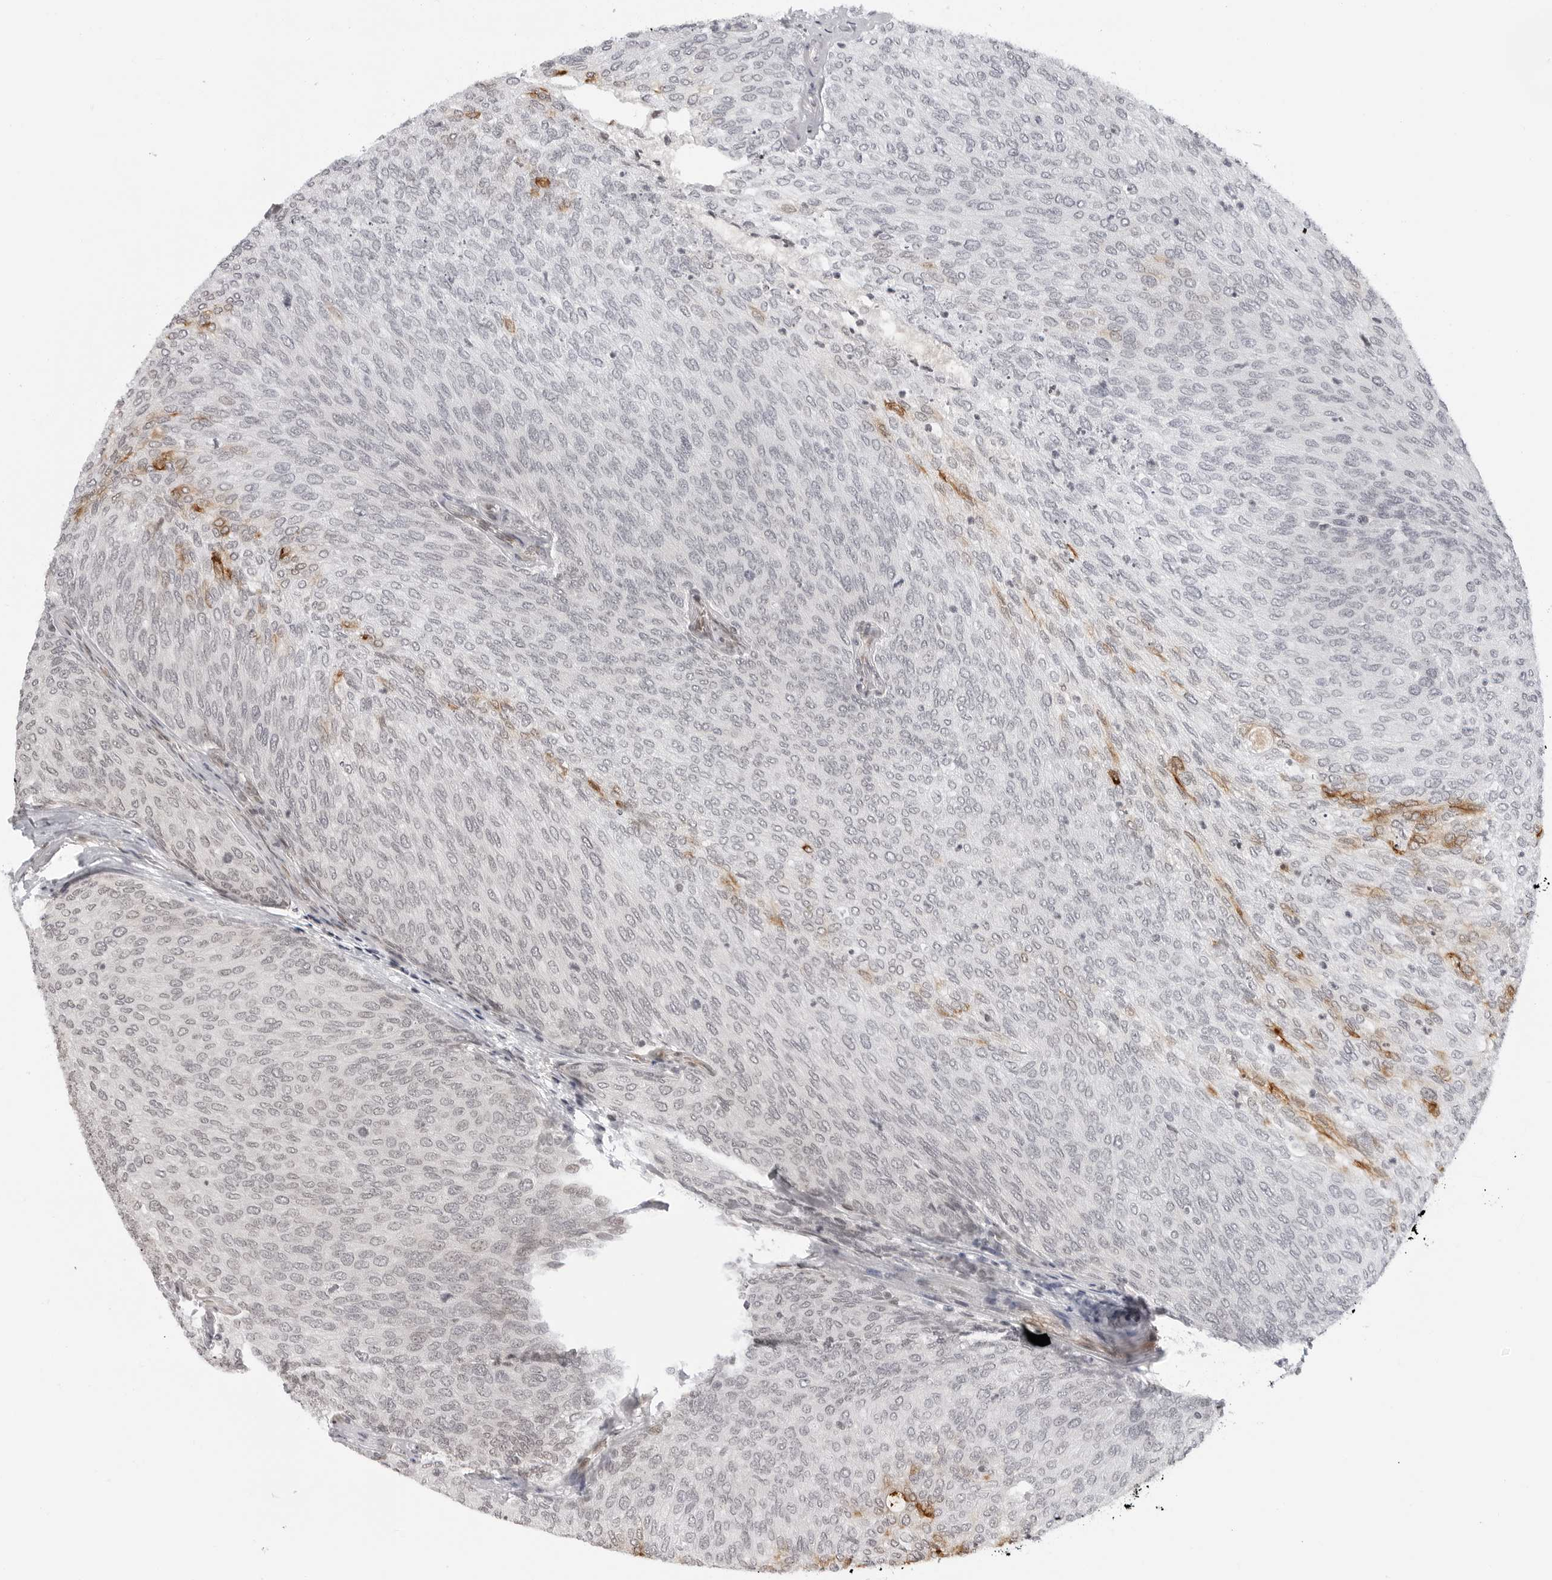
{"staining": {"intensity": "negative", "quantity": "none", "location": "none"}, "tissue": "urothelial cancer", "cell_type": "Tumor cells", "image_type": "cancer", "snomed": [{"axis": "morphology", "description": "Urothelial carcinoma, Low grade"}, {"axis": "topography", "description": "Urinary bladder"}], "caption": "Immunohistochemistry (IHC) image of human low-grade urothelial carcinoma stained for a protein (brown), which displays no staining in tumor cells.", "gene": "C8orf33", "patient": {"sex": "female", "age": 79}}